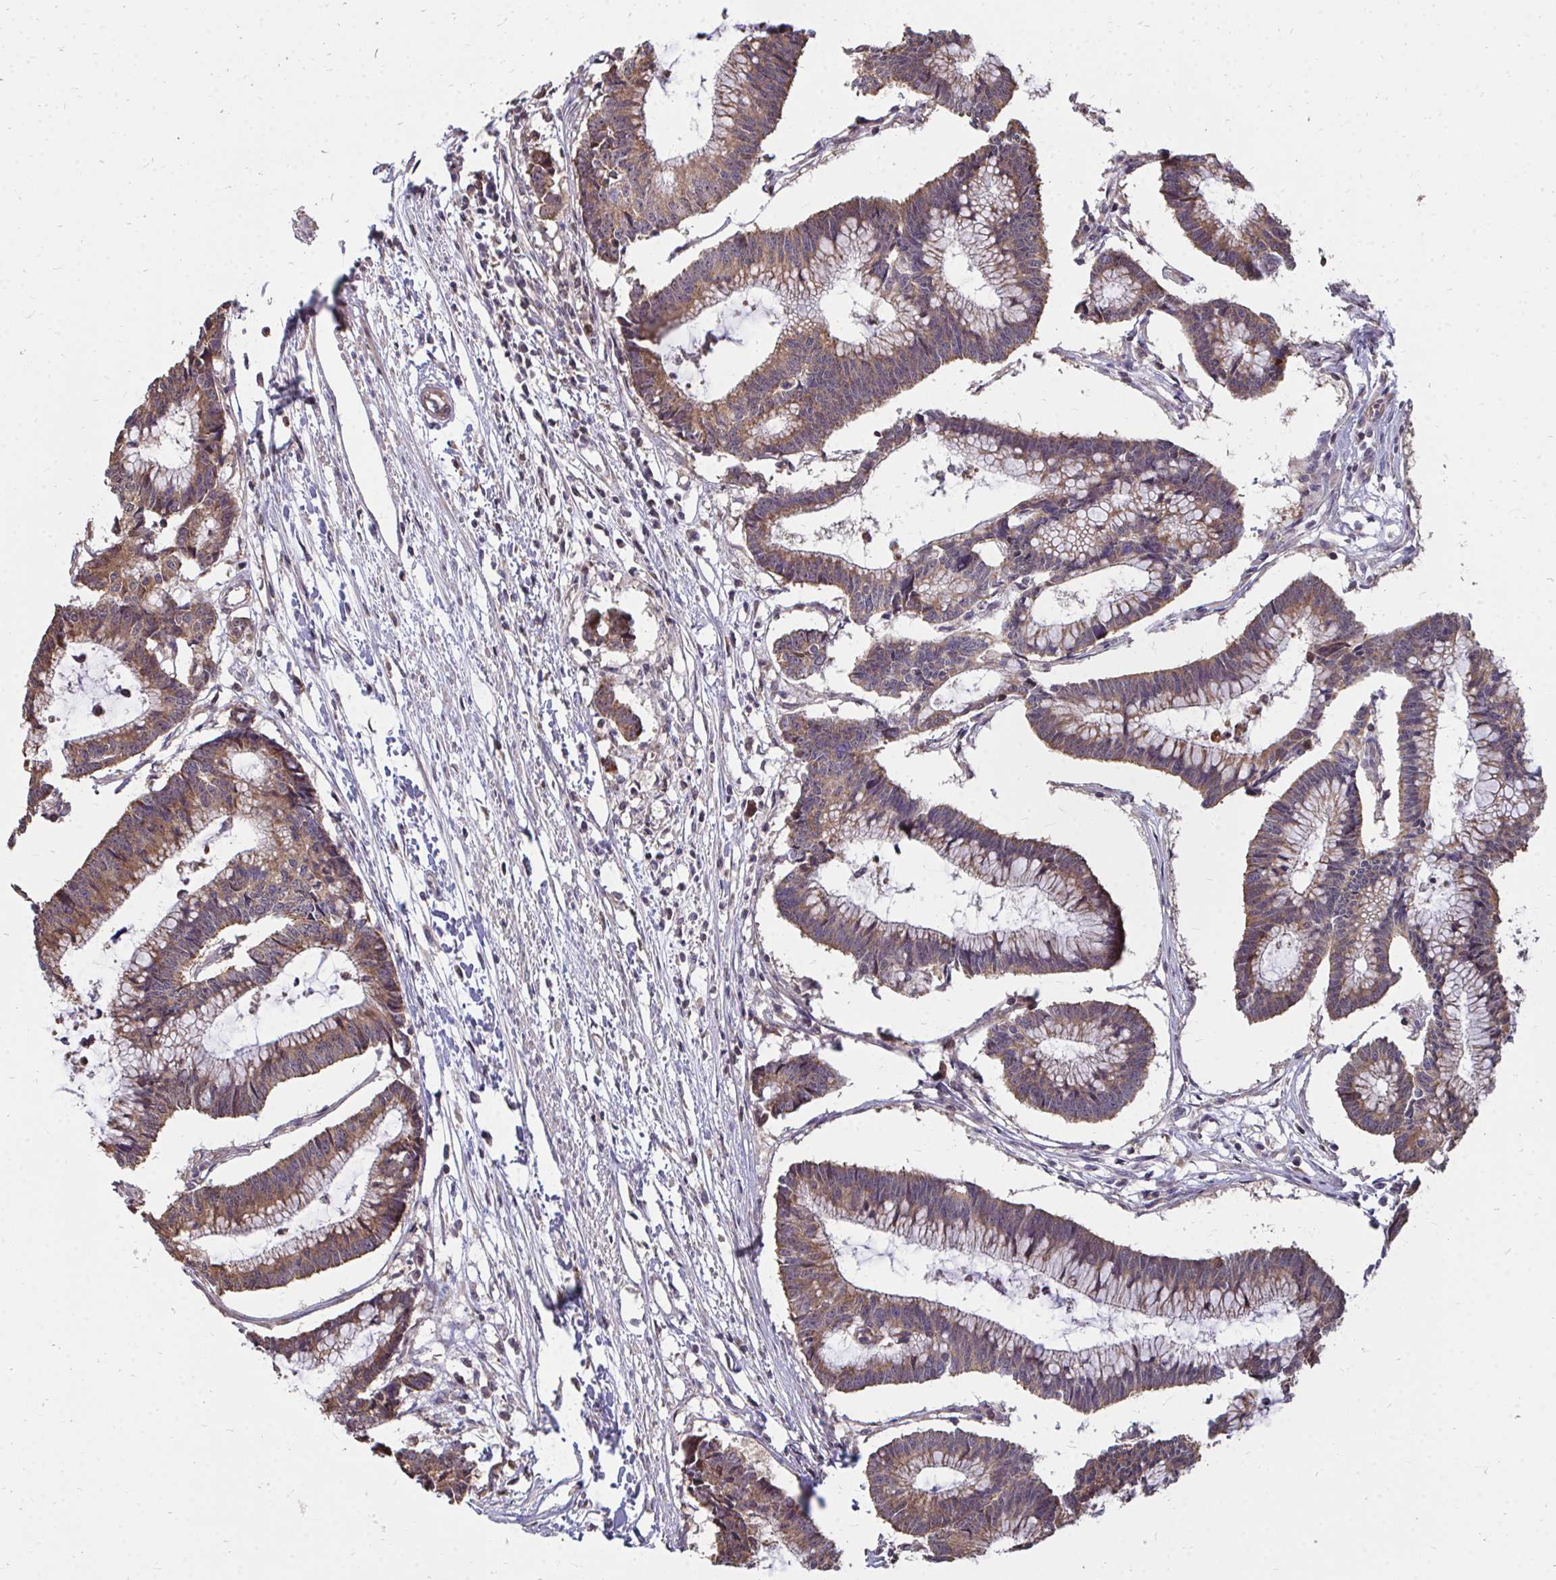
{"staining": {"intensity": "moderate", "quantity": ">75%", "location": "cytoplasmic/membranous"}, "tissue": "colorectal cancer", "cell_type": "Tumor cells", "image_type": "cancer", "snomed": [{"axis": "morphology", "description": "Adenocarcinoma, NOS"}, {"axis": "topography", "description": "Colon"}], "caption": "High-magnification brightfield microscopy of colorectal cancer (adenocarcinoma) stained with DAB (brown) and counterstained with hematoxylin (blue). tumor cells exhibit moderate cytoplasmic/membranous staining is appreciated in about>75% of cells.", "gene": "DNAJA2", "patient": {"sex": "female", "age": 78}}